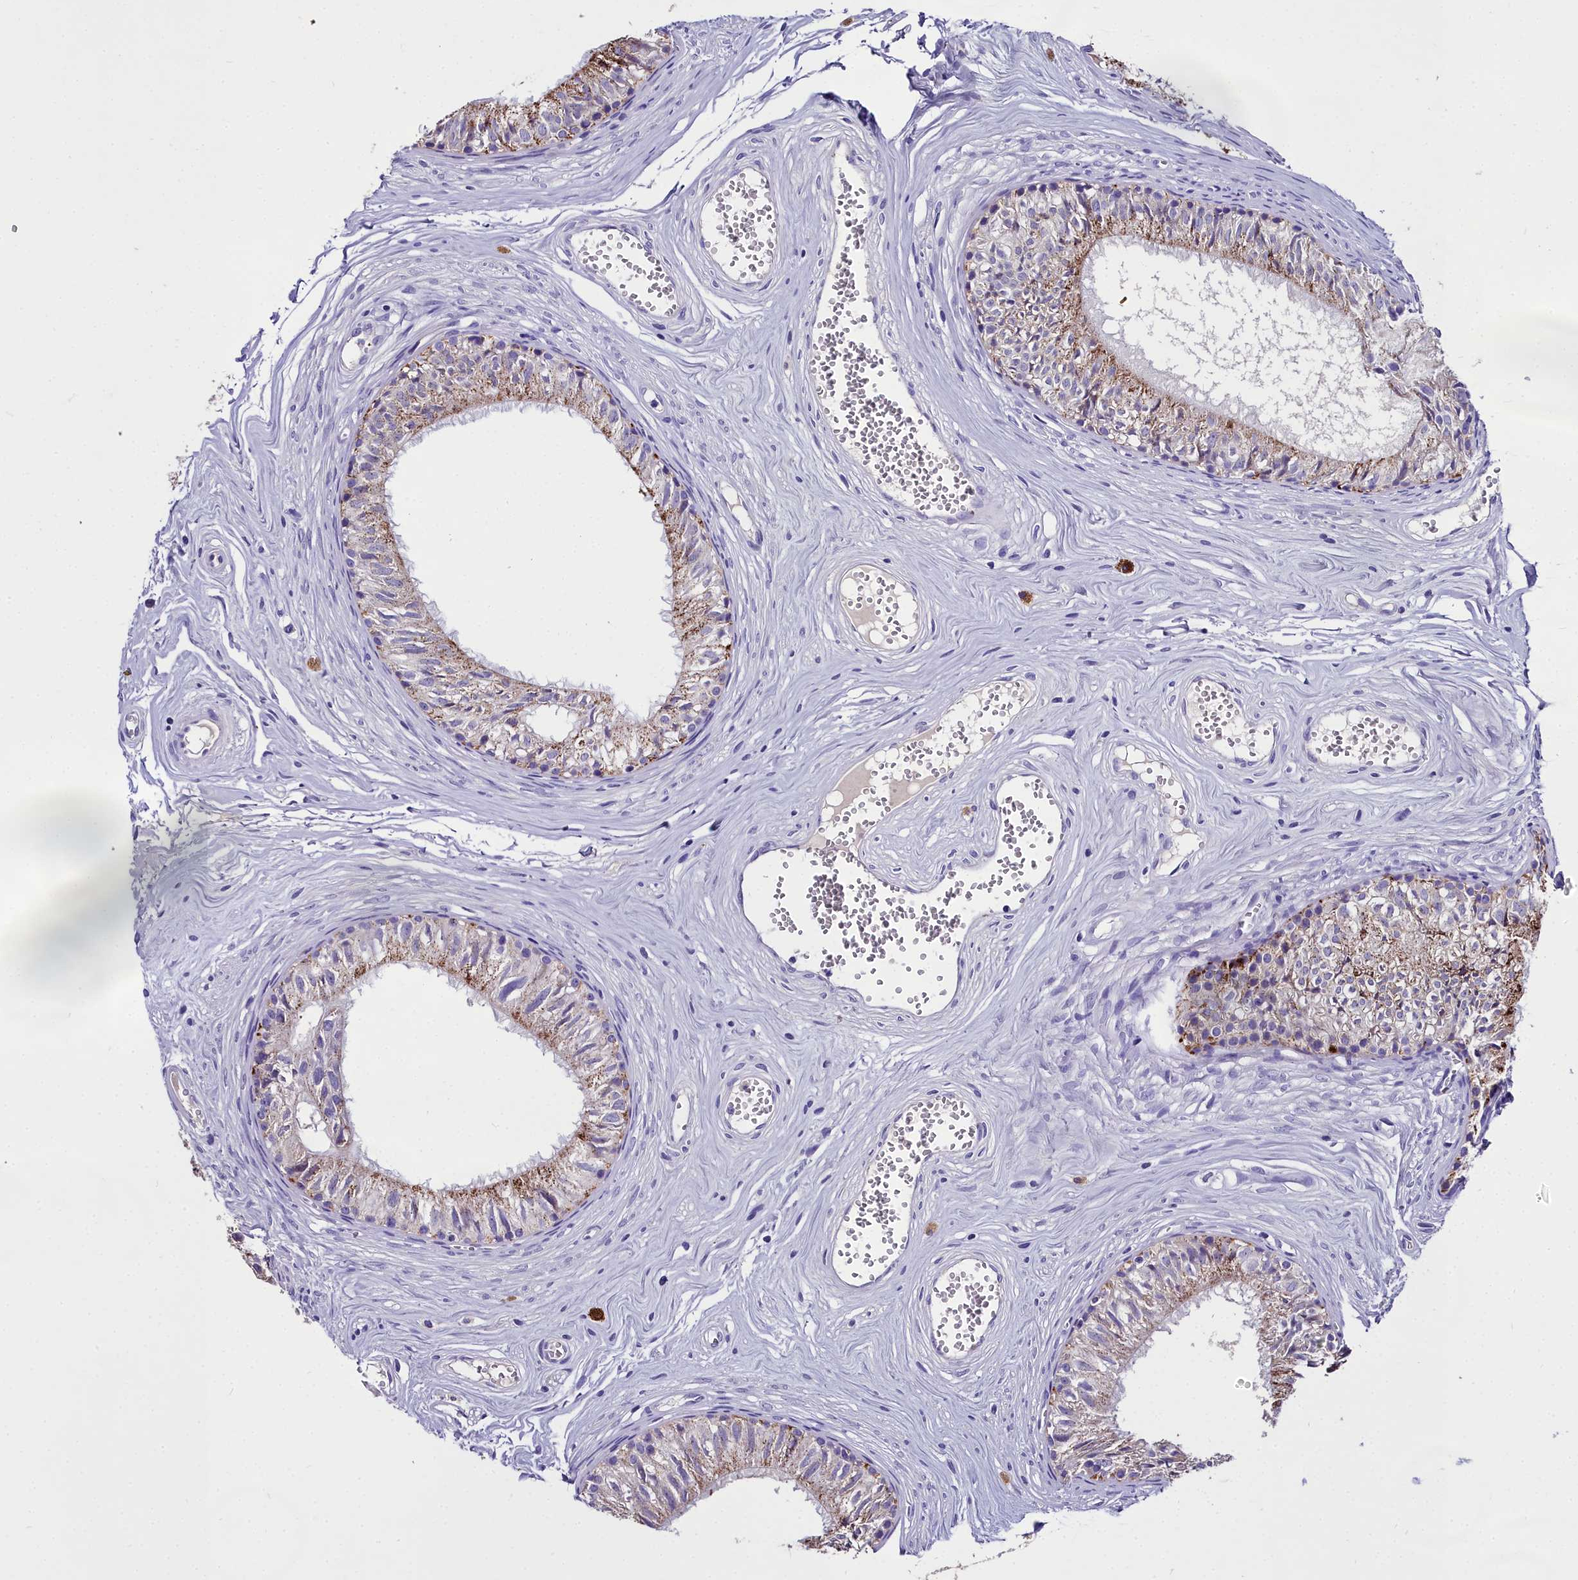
{"staining": {"intensity": "moderate", "quantity": "25%-75%", "location": "cytoplasmic/membranous"}, "tissue": "epididymis", "cell_type": "Glandular cells", "image_type": "normal", "snomed": [{"axis": "morphology", "description": "Normal tissue, NOS"}, {"axis": "topography", "description": "Epididymis"}], "caption": "There is medium levels of moderate cytoplasmic/membranous staining in glandular cells of normal epididymis, as demonstrated by immunohistochemical staining (brown color).", "gene": "MS4A18", "patient": {"sex": "male", "age": 36}}